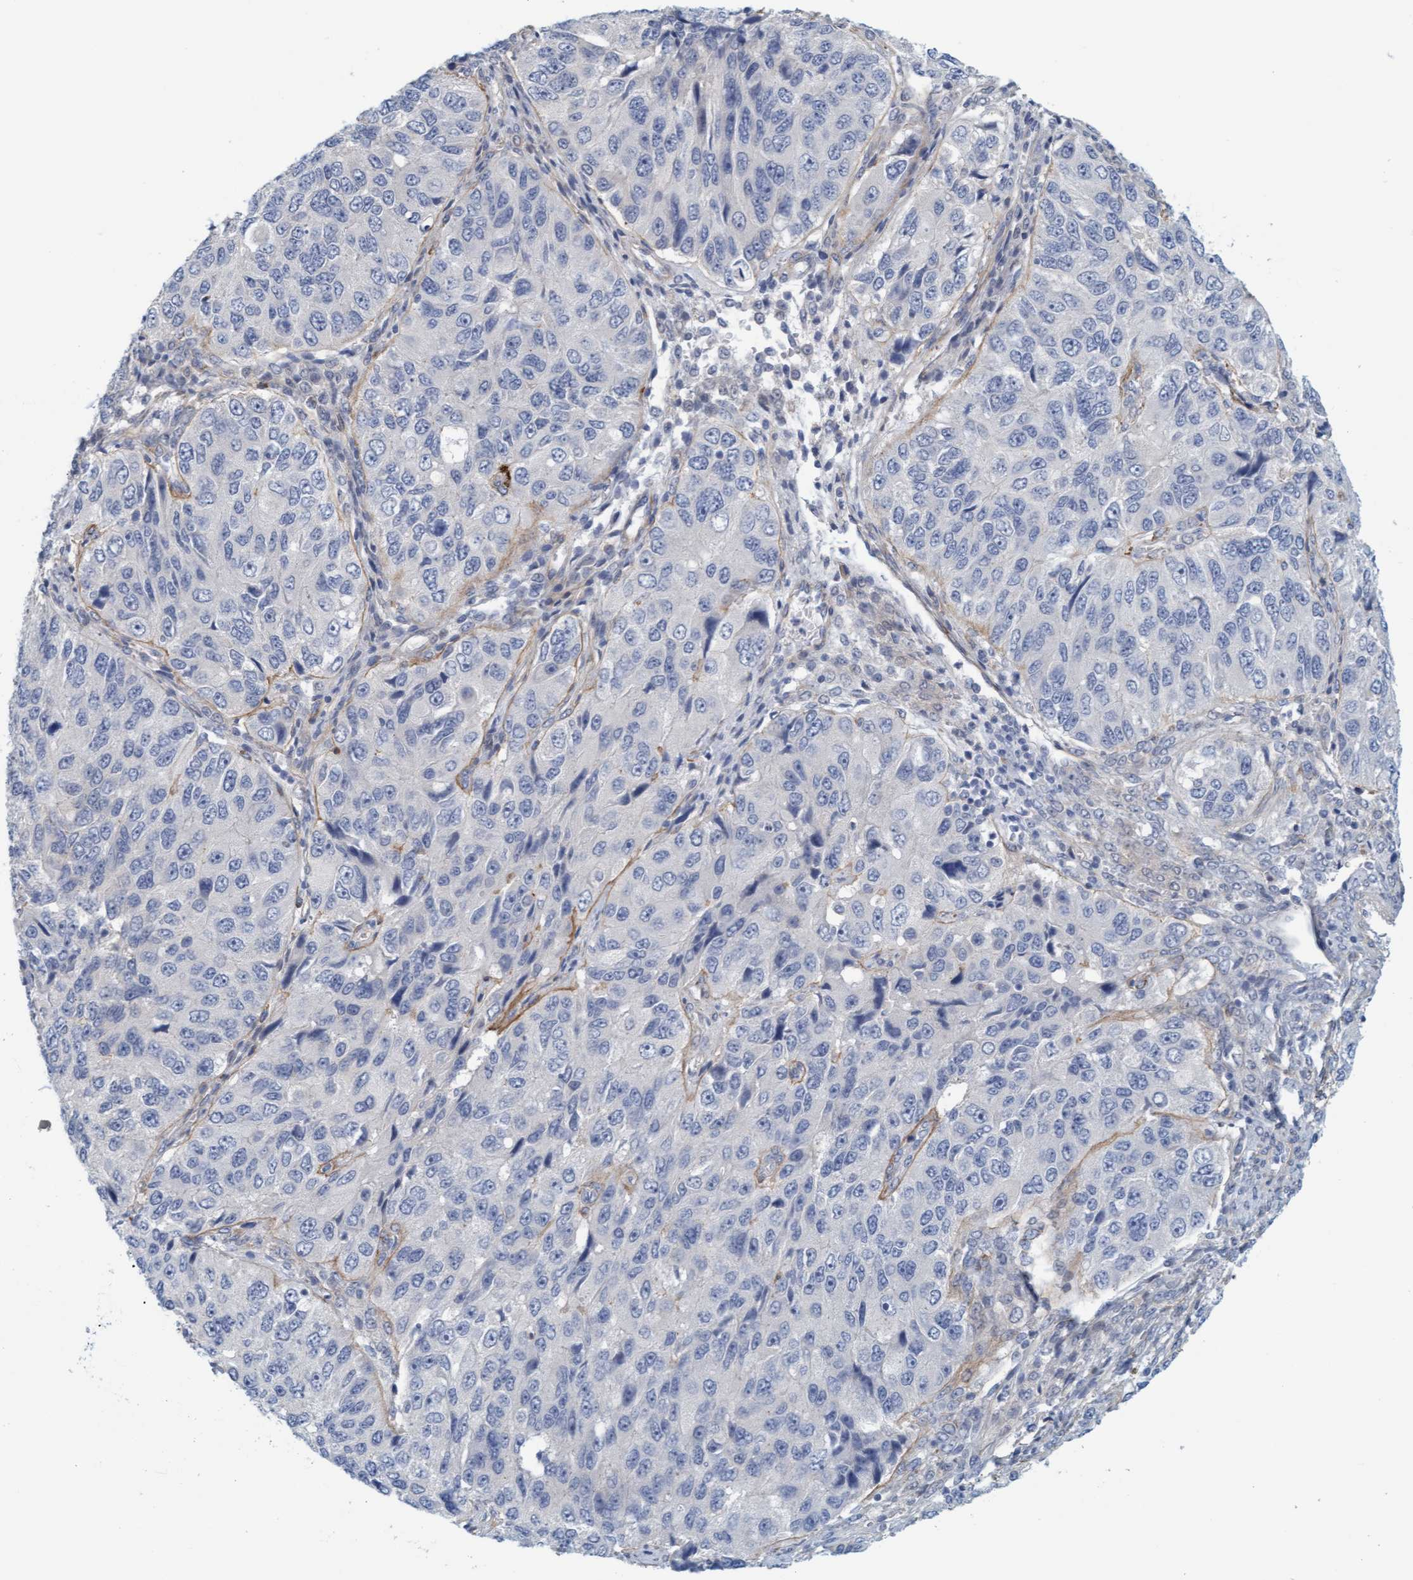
{"staining": {"intensity": "negative", "quantity": "none", "location": "none"}, "tissue": "ovarian cancer", "cell_type": "Tumor cells", "image_type": "cancer", "snomed": [{"axis": "morphology", "description": "Carcinoma, endometroid"}, {"axis": "topography", "description": "Ovary"}], "caption": "The immunohistochemistry (IHC) micrograph has no significant expression in tumor cells of ovarian cancer tissue.", "gene": "TSTD2", "patient": {"sex": "female", "age": 51}}